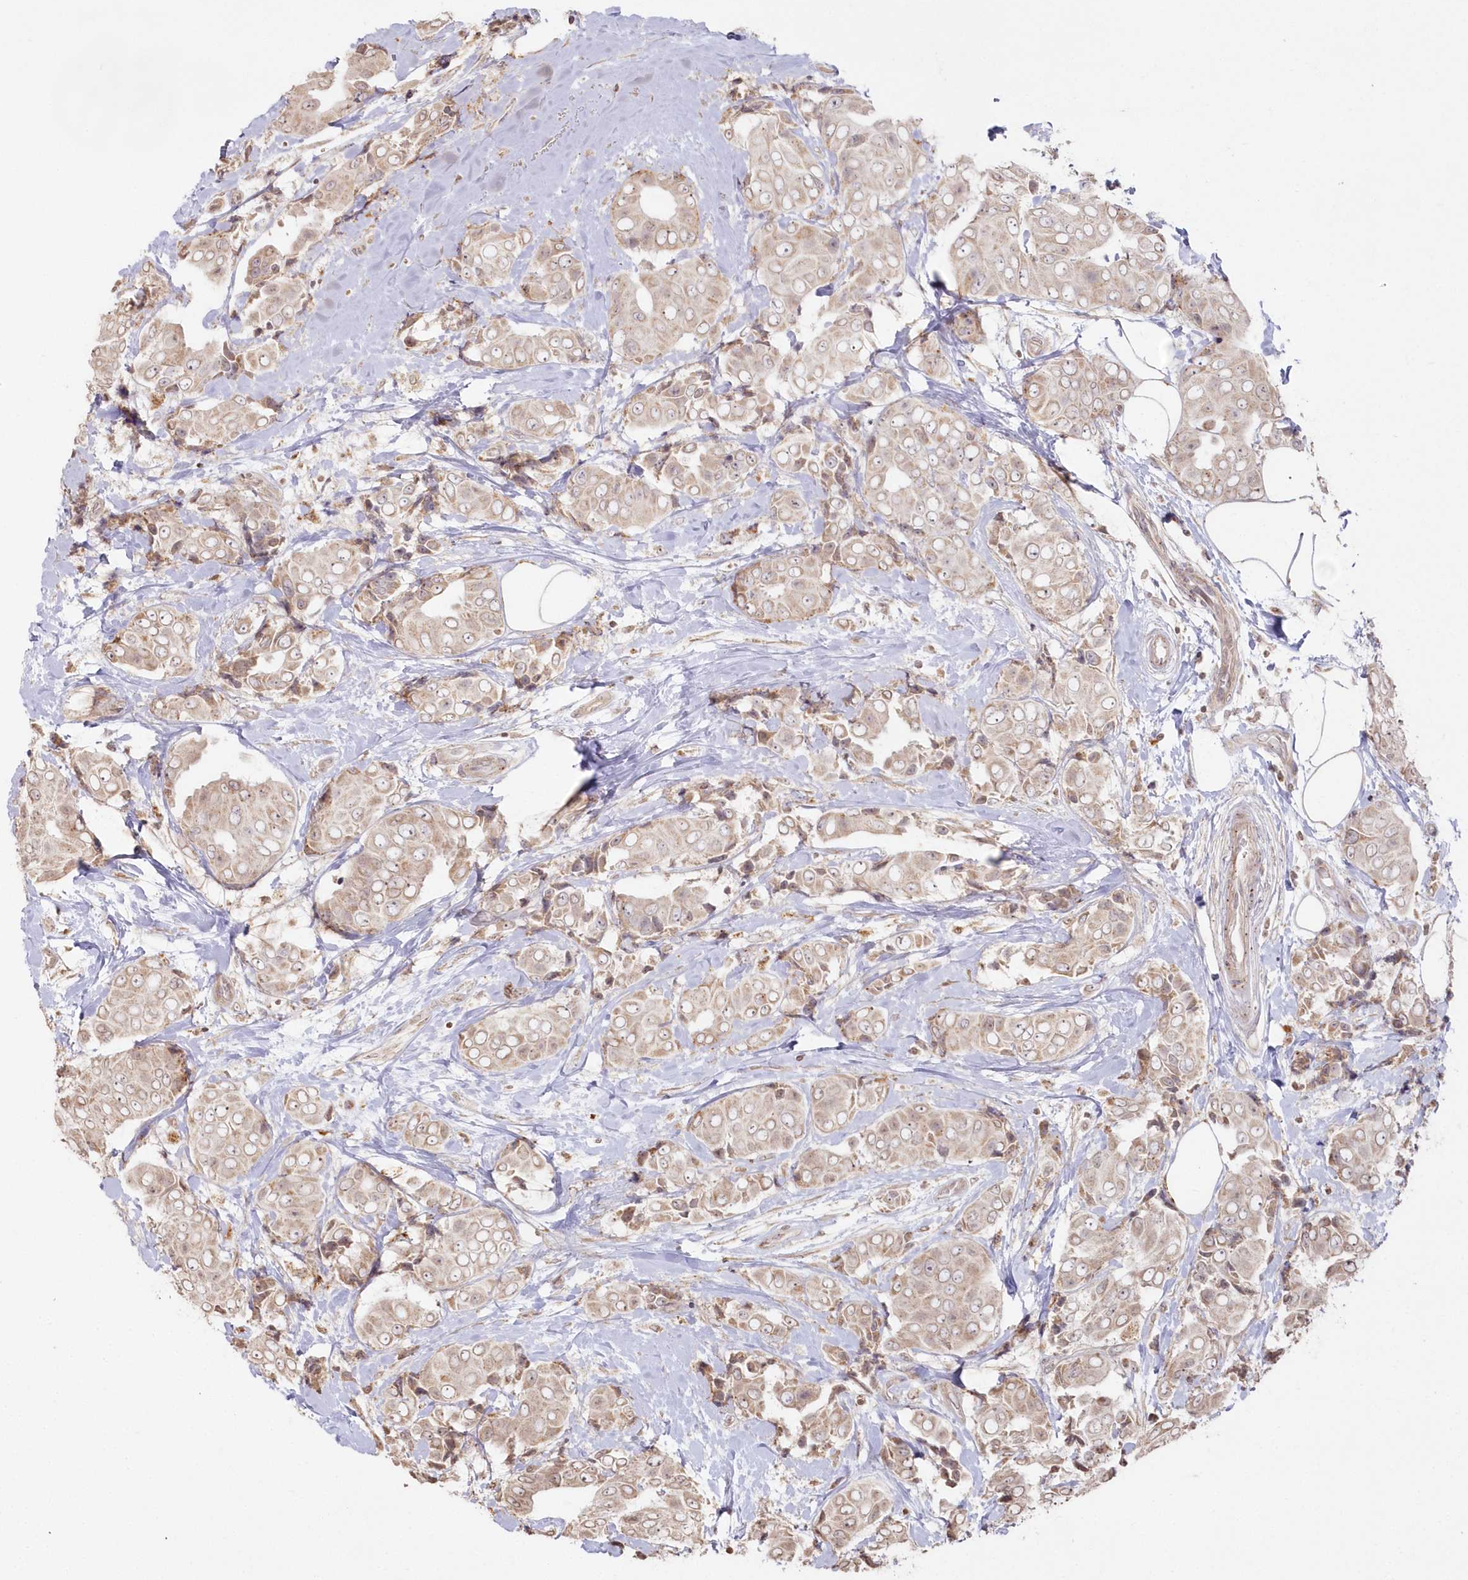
{"staining": {"intensity": "weak", "quantity": ">75%", "location": "cytoplasmic/membranous"}, "tissue": "breast cancer", "cell_type": "Tumor cells", "image_type": "cancer", "snomed": [{"axis": "morphology", "description": "Normal tissue, NOS"}, {"axis": "morphology", "description": "Duct carcinoma"}, {"axis": "topography", "description": "Breast"}], "caption": "Weak cytoplasmic/membranous positivity for a protein is appreciated in approximately >75% of tumor cells of breast cancer using immunohistochemistry (IHC).", "gene": "ARSB", "patient": {"sex": "female", "age": 39}}